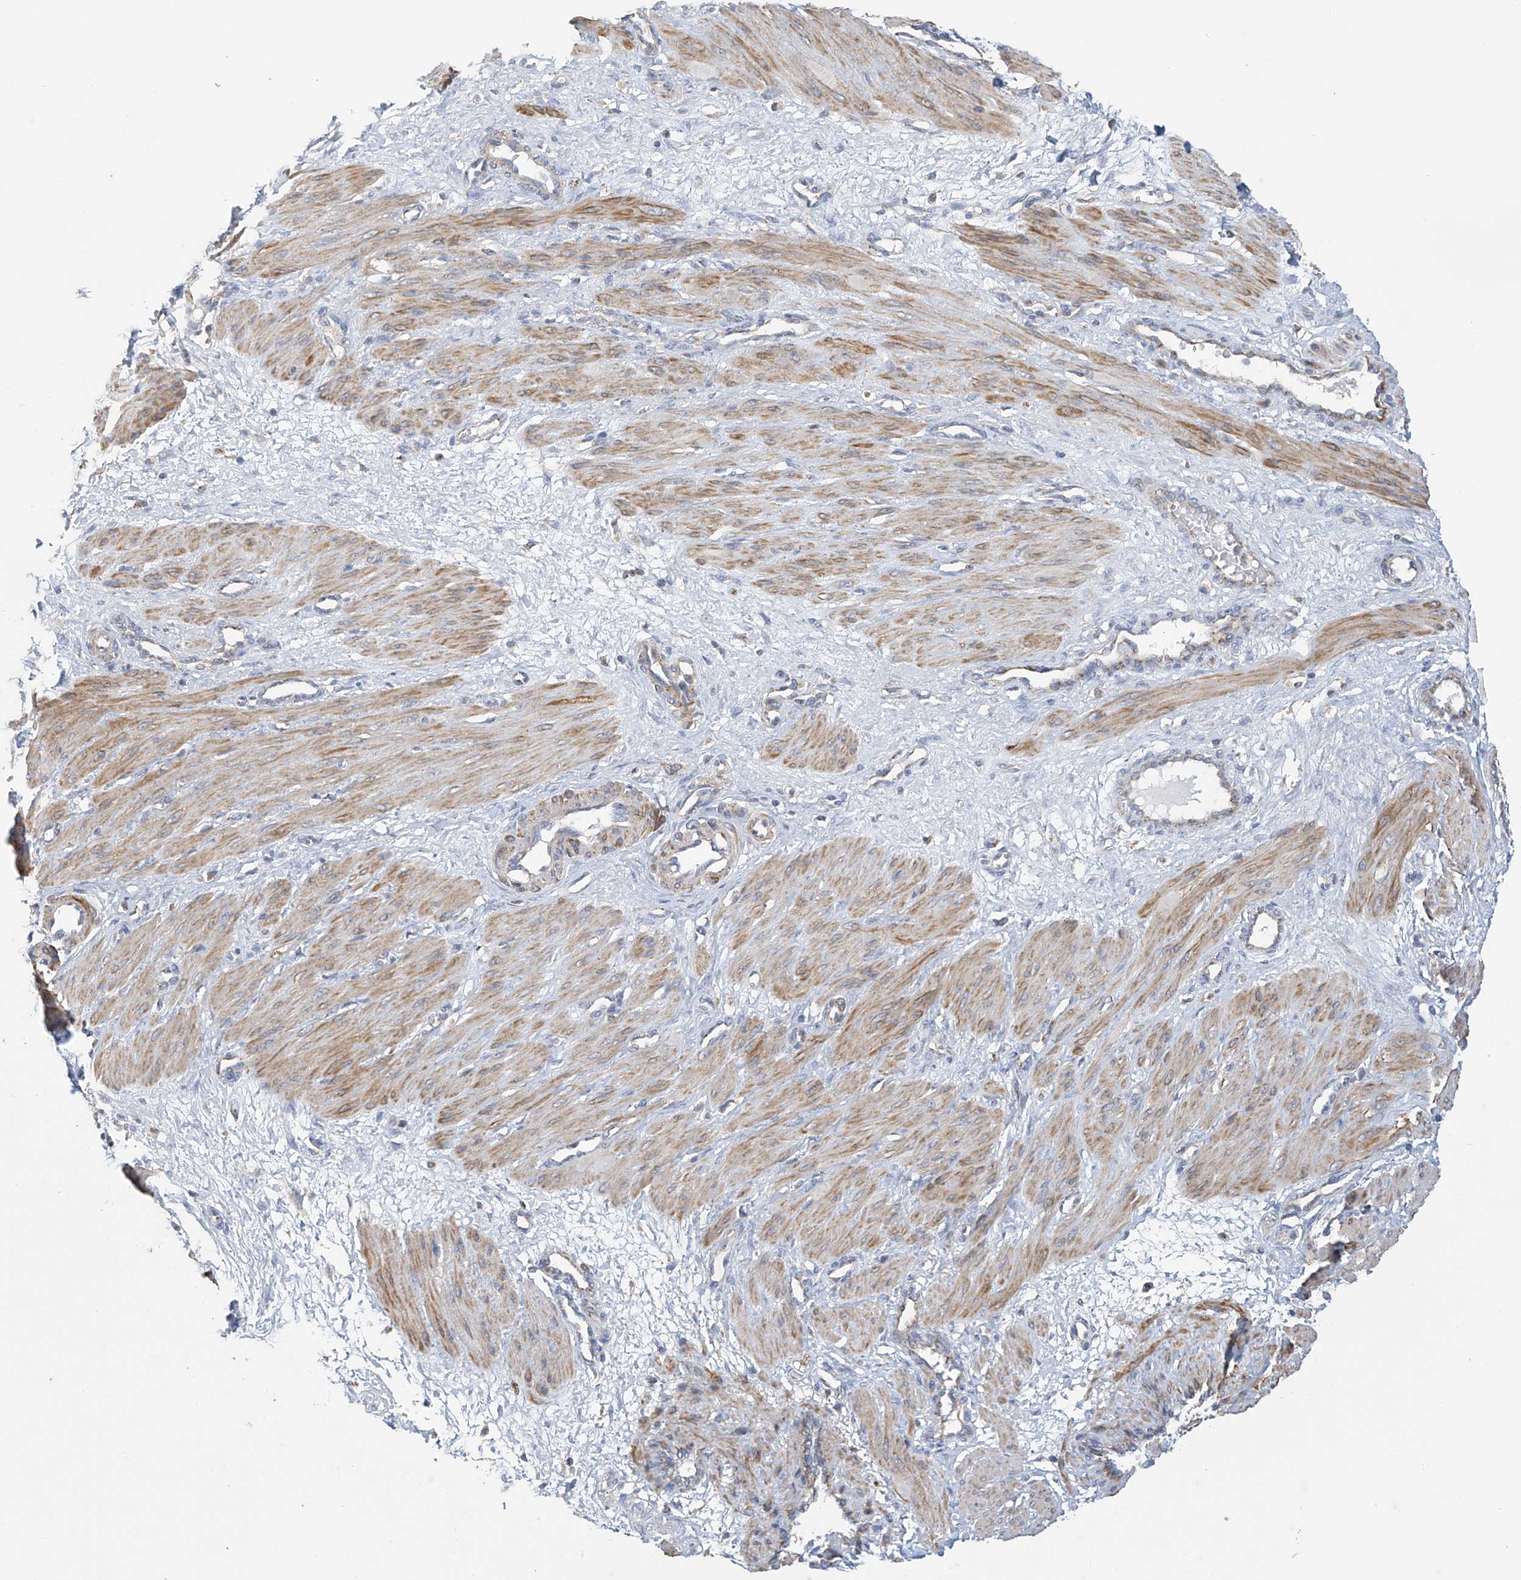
{"staining": {"intensity": "moderate", "quantity": ">75%", "location": "cytoplasmic/membranous"}, "tissue": "smooth muscle", "cell_type": "Smooth muscle cells", "image_type": "normal", "snomed": [{"axis": "morphology", "description": "Normal tissue, NOS"}, {"axis": "topography", "description": "Endometrium"}], "caption": "Smooth muscle cells demonstrate medium levels of moderate cytoplasmic/membranous staining in about >75% of cells in normal human smooth muscle. The staining was performed using DAB to visualize the protein expression in brown, while the nuclei were stained in blue with hematoxylin (Magnification: 20x).", "gene": "ITM2B", "patient": {"sex": "female", "age": 33}}